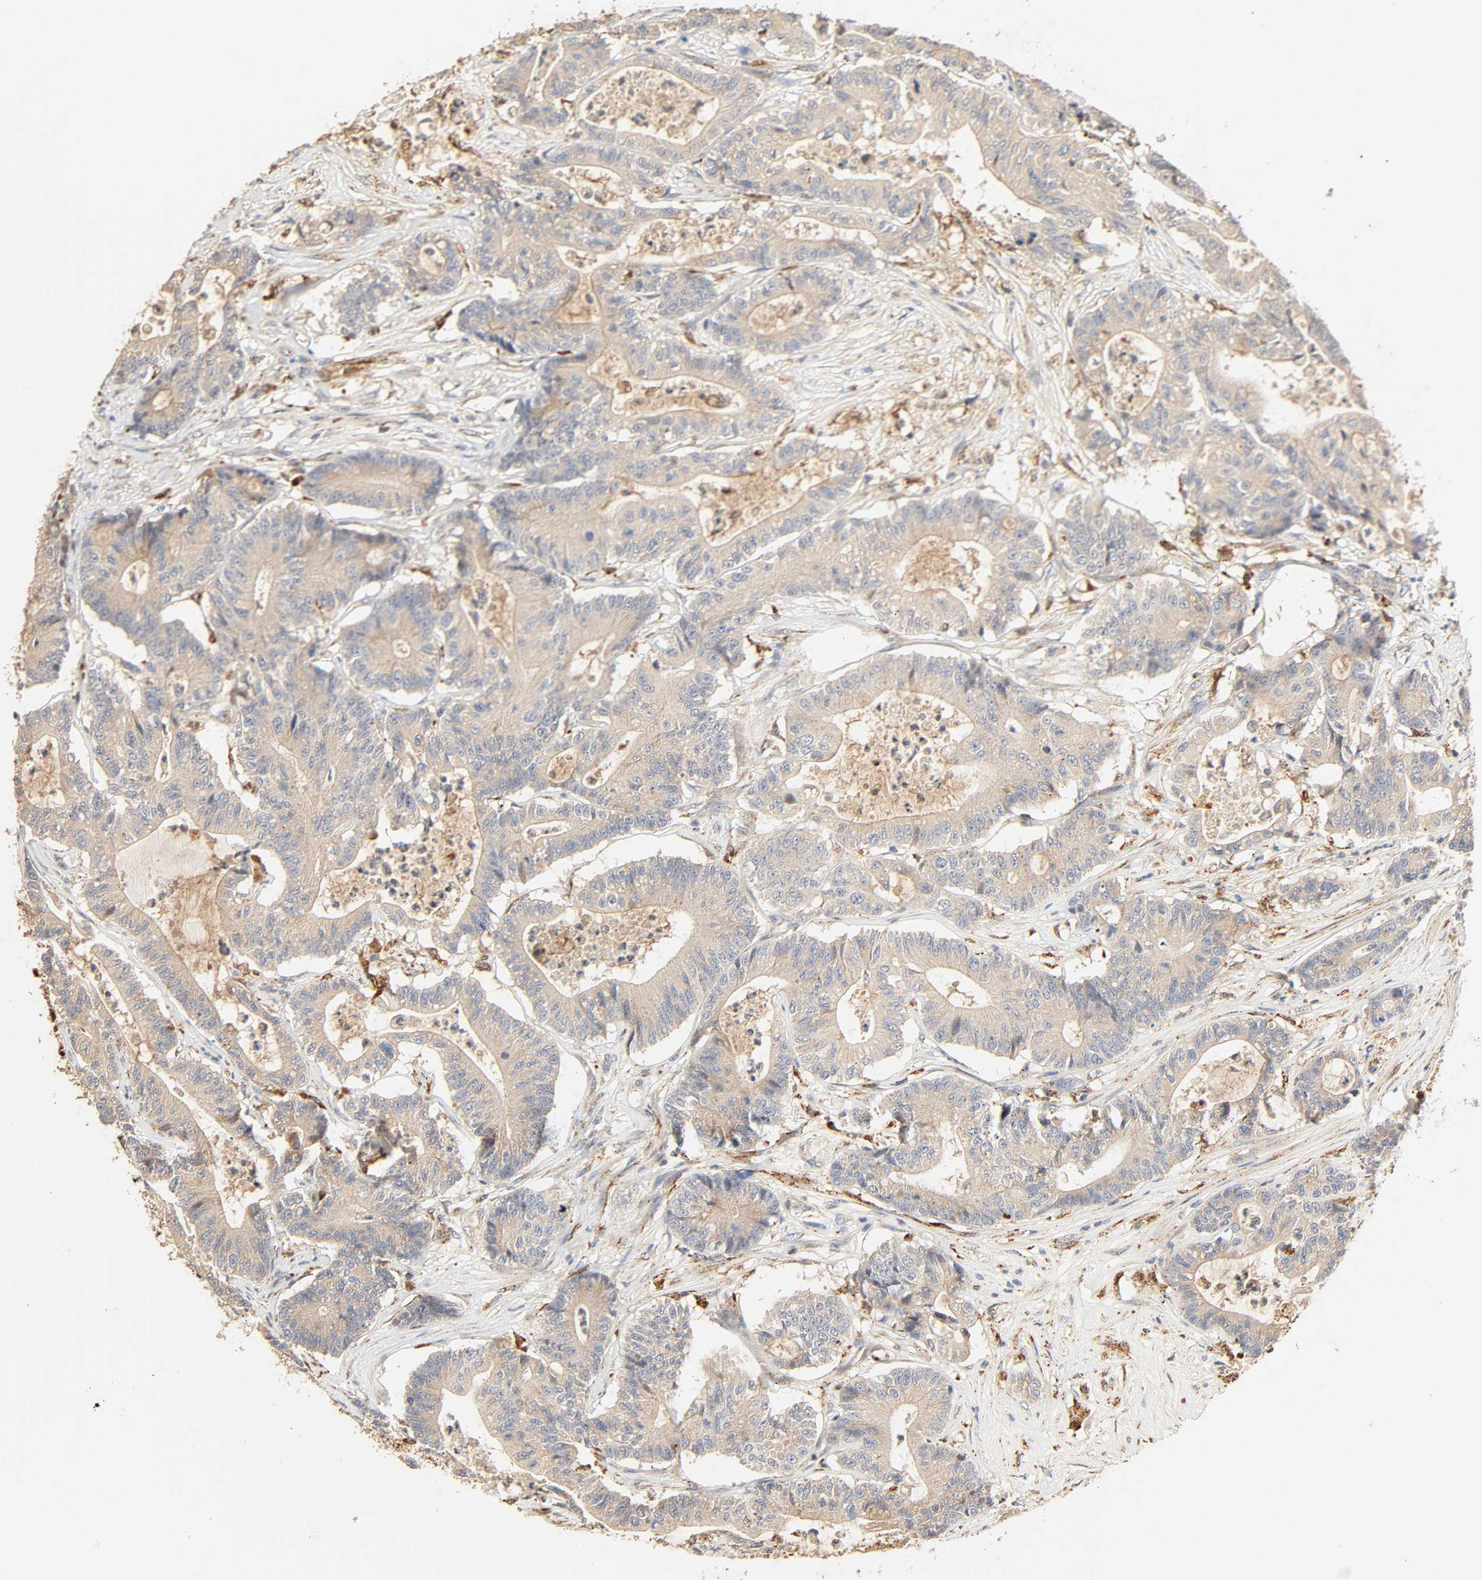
{"staining": {"intensity": "weak", "quantity": ">75%", "location": "cytoplasmic/membranous"}, "tissue": "colorectal cancer", "cell_type": "Tumor cells", "image_type": "cancer", "snomed": [{"axis": "morphology", "description": "Adenocarcinoma, NOS"}, {"axis": "topography", "description": "Colon"}], "caption": "A high-resolution histopathology image shows immunohistochemistry staining of colorectal adenocarcinoma, which demonstrates weak cytoplasmic/membranous expression in approximately >75% of tumor cells.", "gene": "MAPK6", "patient": {"sex": "female", "age": 84}}